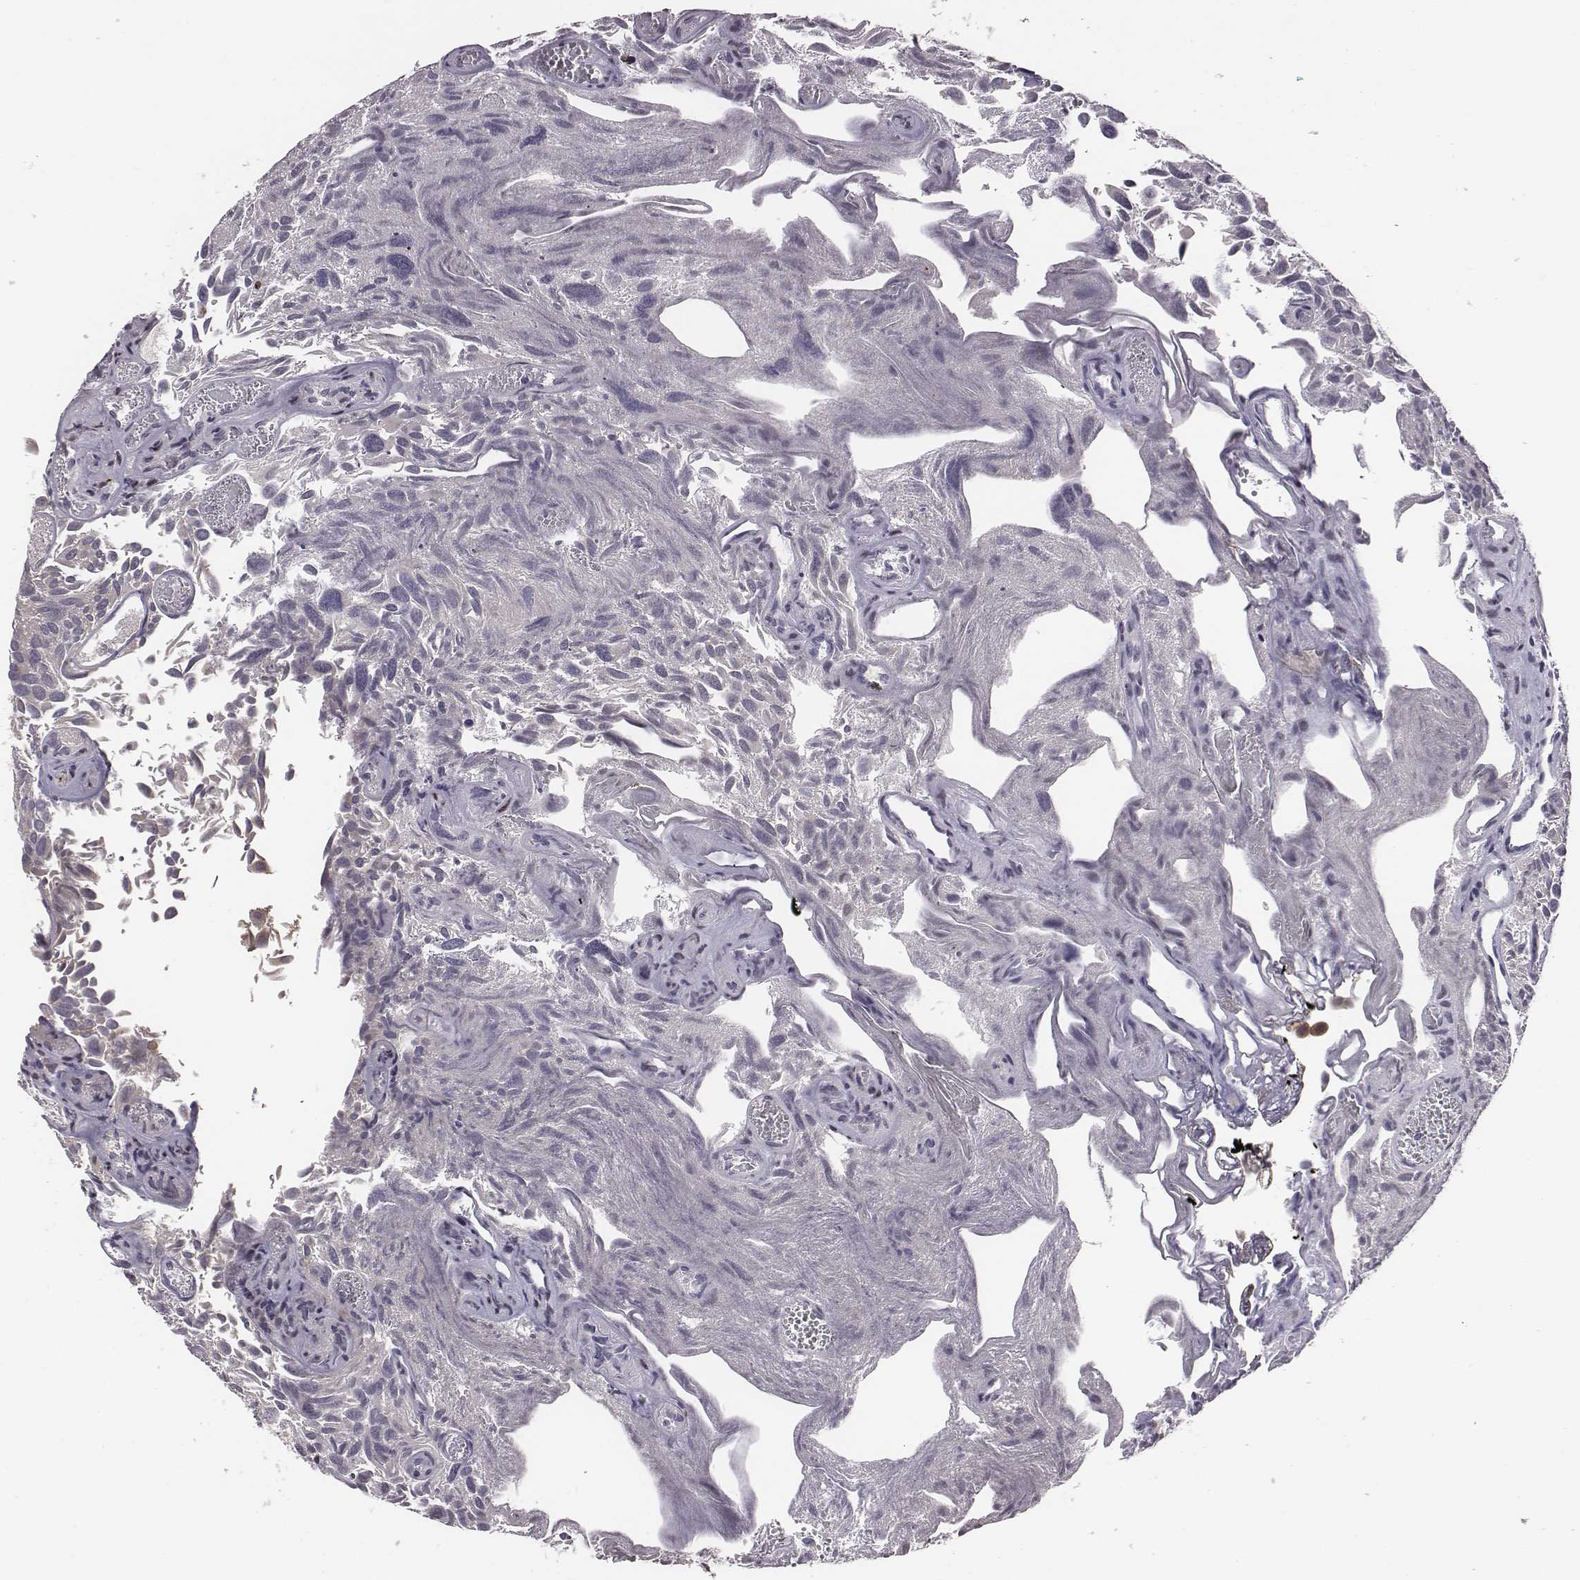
{"staining": {"intensity": "negative", "quantity": "none", "location": "none"}, "tissue": "urothelial cancer", "cell_type": "Tumor cells", "image_type": "cancer", "snomed": [{"axis": "morphology", "description": "Urothelial carcinoma, Low grade"}, {"axis": "topography", "description": "Urinary bladder"}], "caption": "There is no significant staining in tumor cells of urothelial cancer. The staining is performed using DAB (3,3'-diaminobenzidine) brown chromogen with nuclei counter-stained in using hematoxylin.", "gene": "SMURF2", "patient": {"sex": "female", "age": 69}}